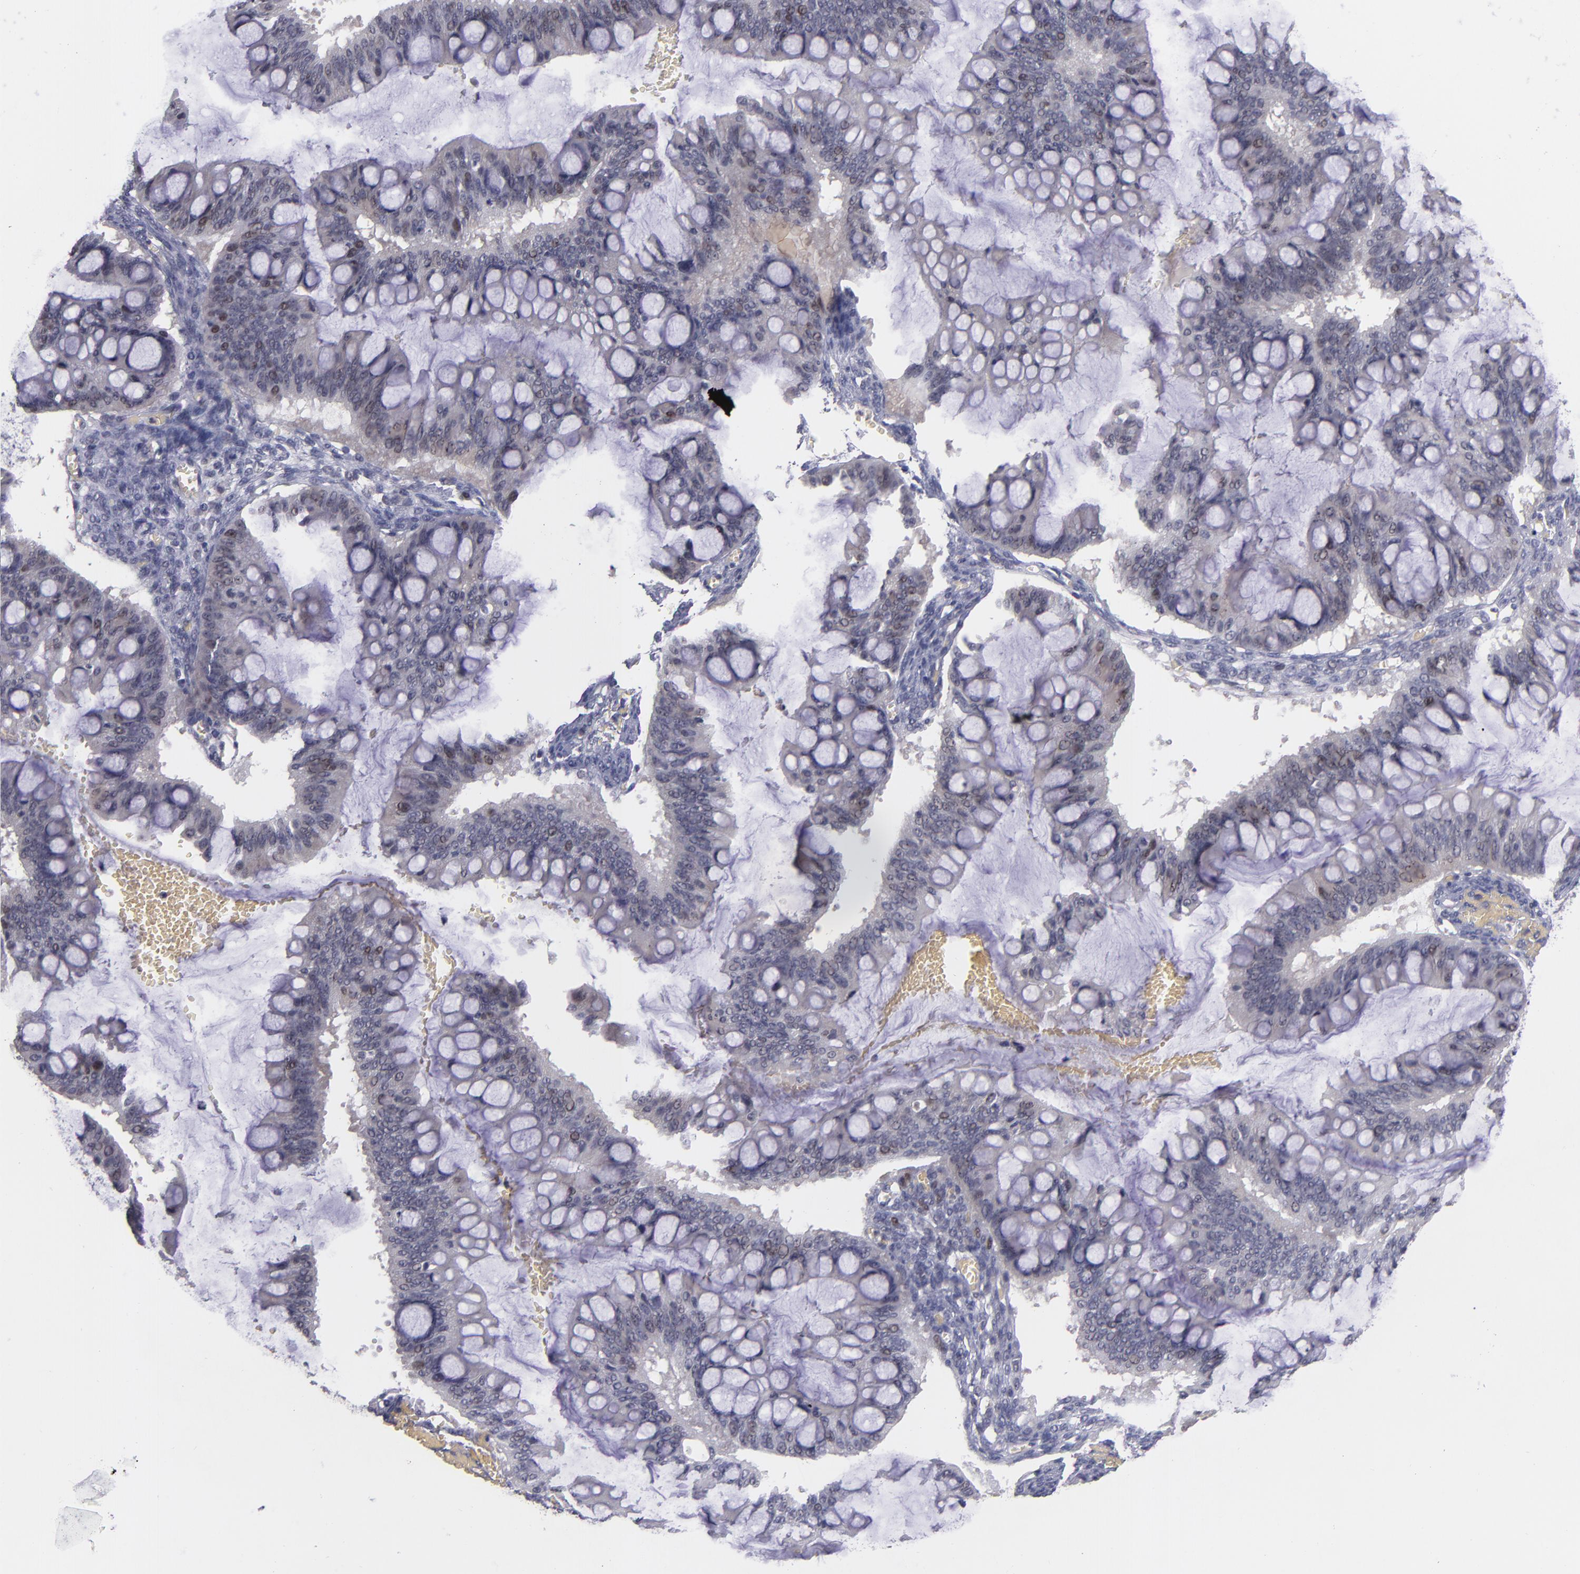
{"staining": {"intensity": "weak", "quantity": "<25%", "location": "nuclear"}, "tissue": "ovarian cancer", "cell_type": "Tumor cells", "image_type": "cancer", "snomed": [{"axis": "morphology", "description": "Cystadenocarcinoma, mucinous, NOS"}, {"axis": "topography", "description": "Ovary"}], "caption": "Immunohistochemistry (IHC) micrograph of ovarian mucinous cystadenocarcinoma stained for a protein (brown), which exhibits no positivity in tumor cells.", "gene": "CDC7", "patient": {"sex": "female", "age": 73}}